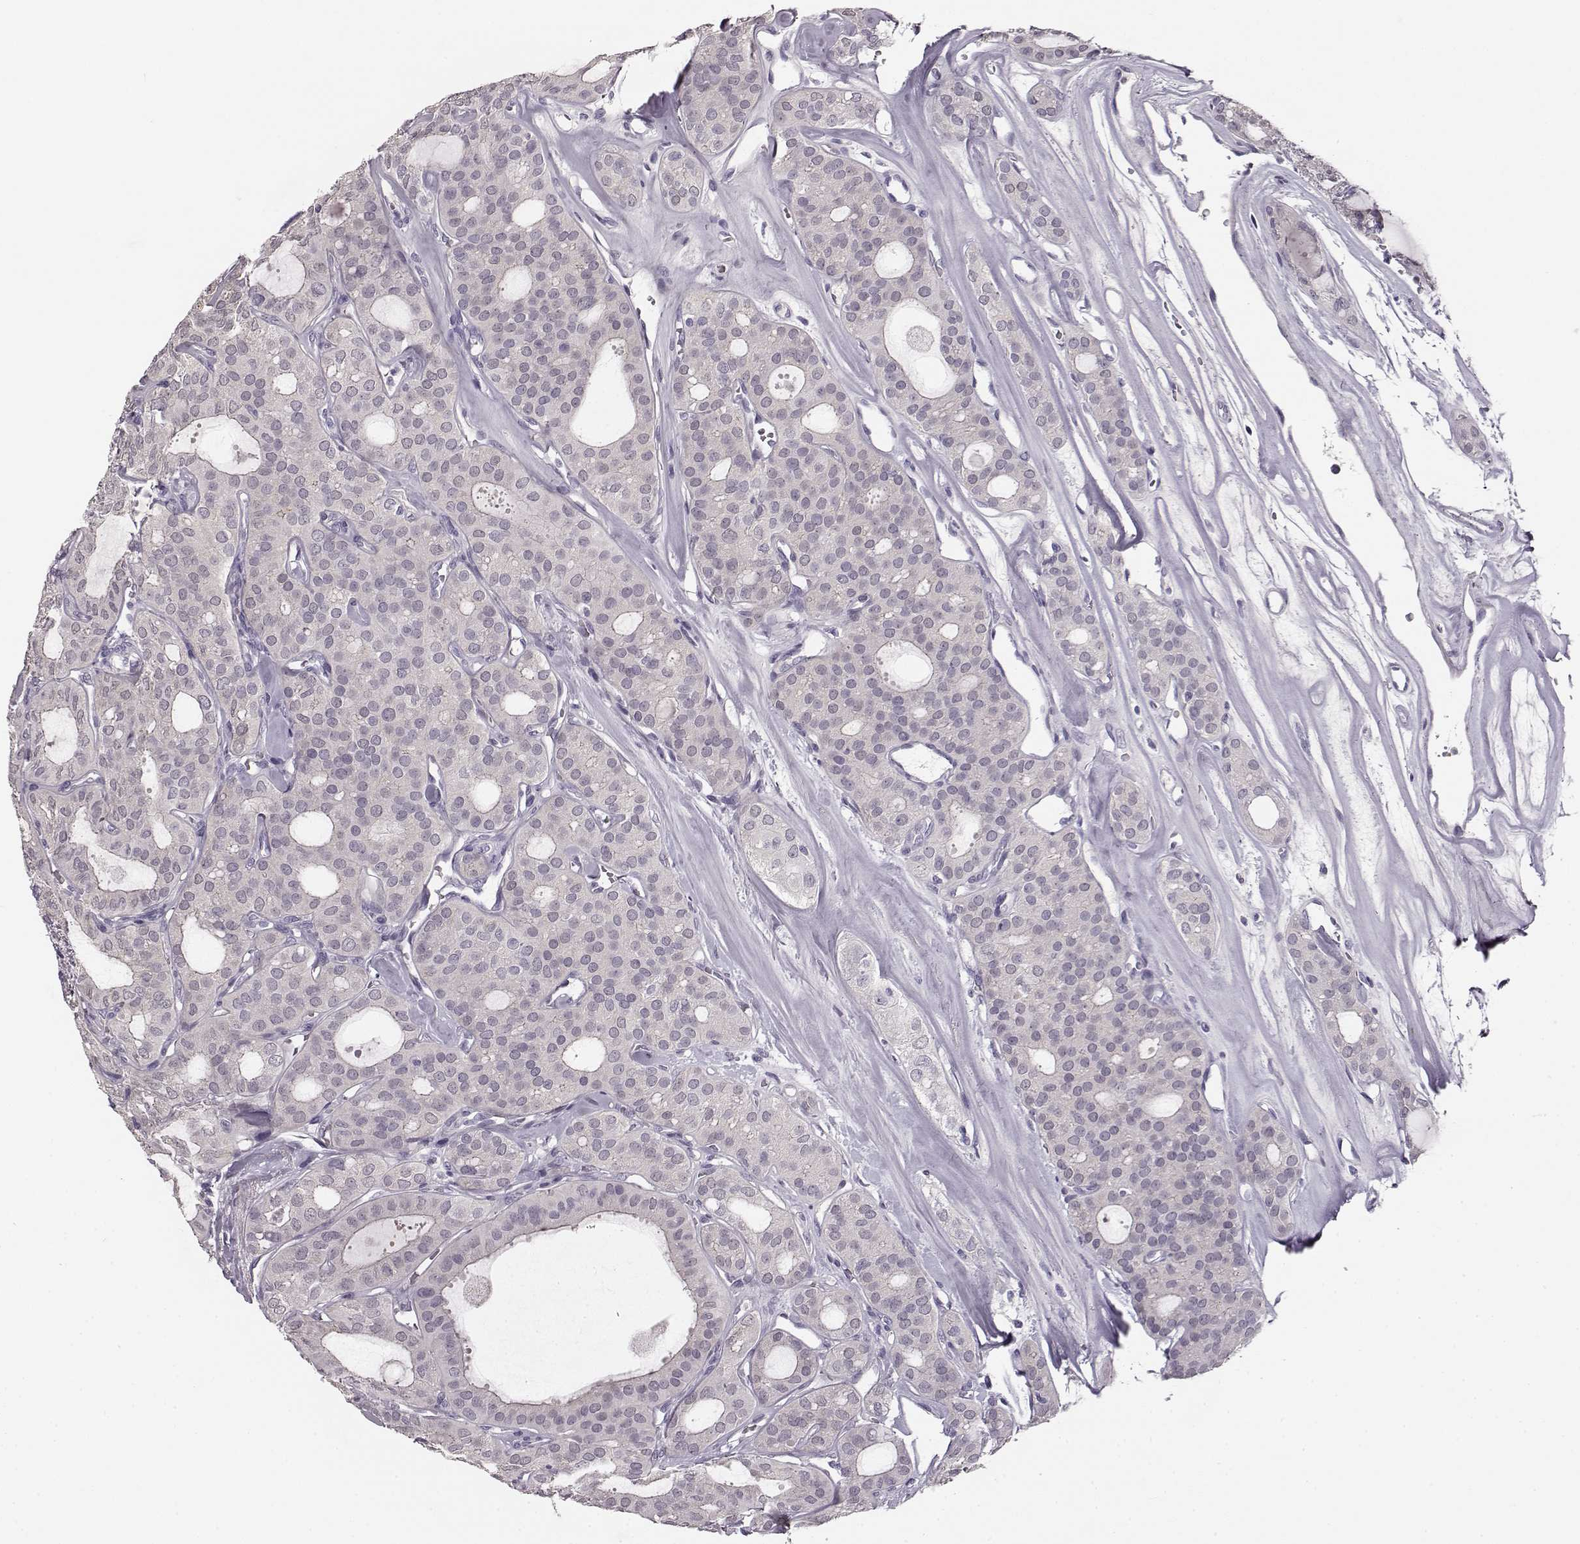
{"staining": {"intensity": "negative", "quantity": "none", "location": "none"}, "tissue": "thyroid cancer", "cell_type": "Tumor cells", "image_type": "cancer", "snomed": [{"axis": "morphology", "description": "Follicular adenoma carcinoma, NOS"}, {"axis": "topography", "description": "Thyroid gland"}], "caption": "Tumor cells are negative for protein expression in human thyroid cancer. (DAB (3,3'-diaminobenzidine) immunohistochemistry, high magnification).", "gene": "KIAA0319", "patient": {"sex": "male", "age": 75}}